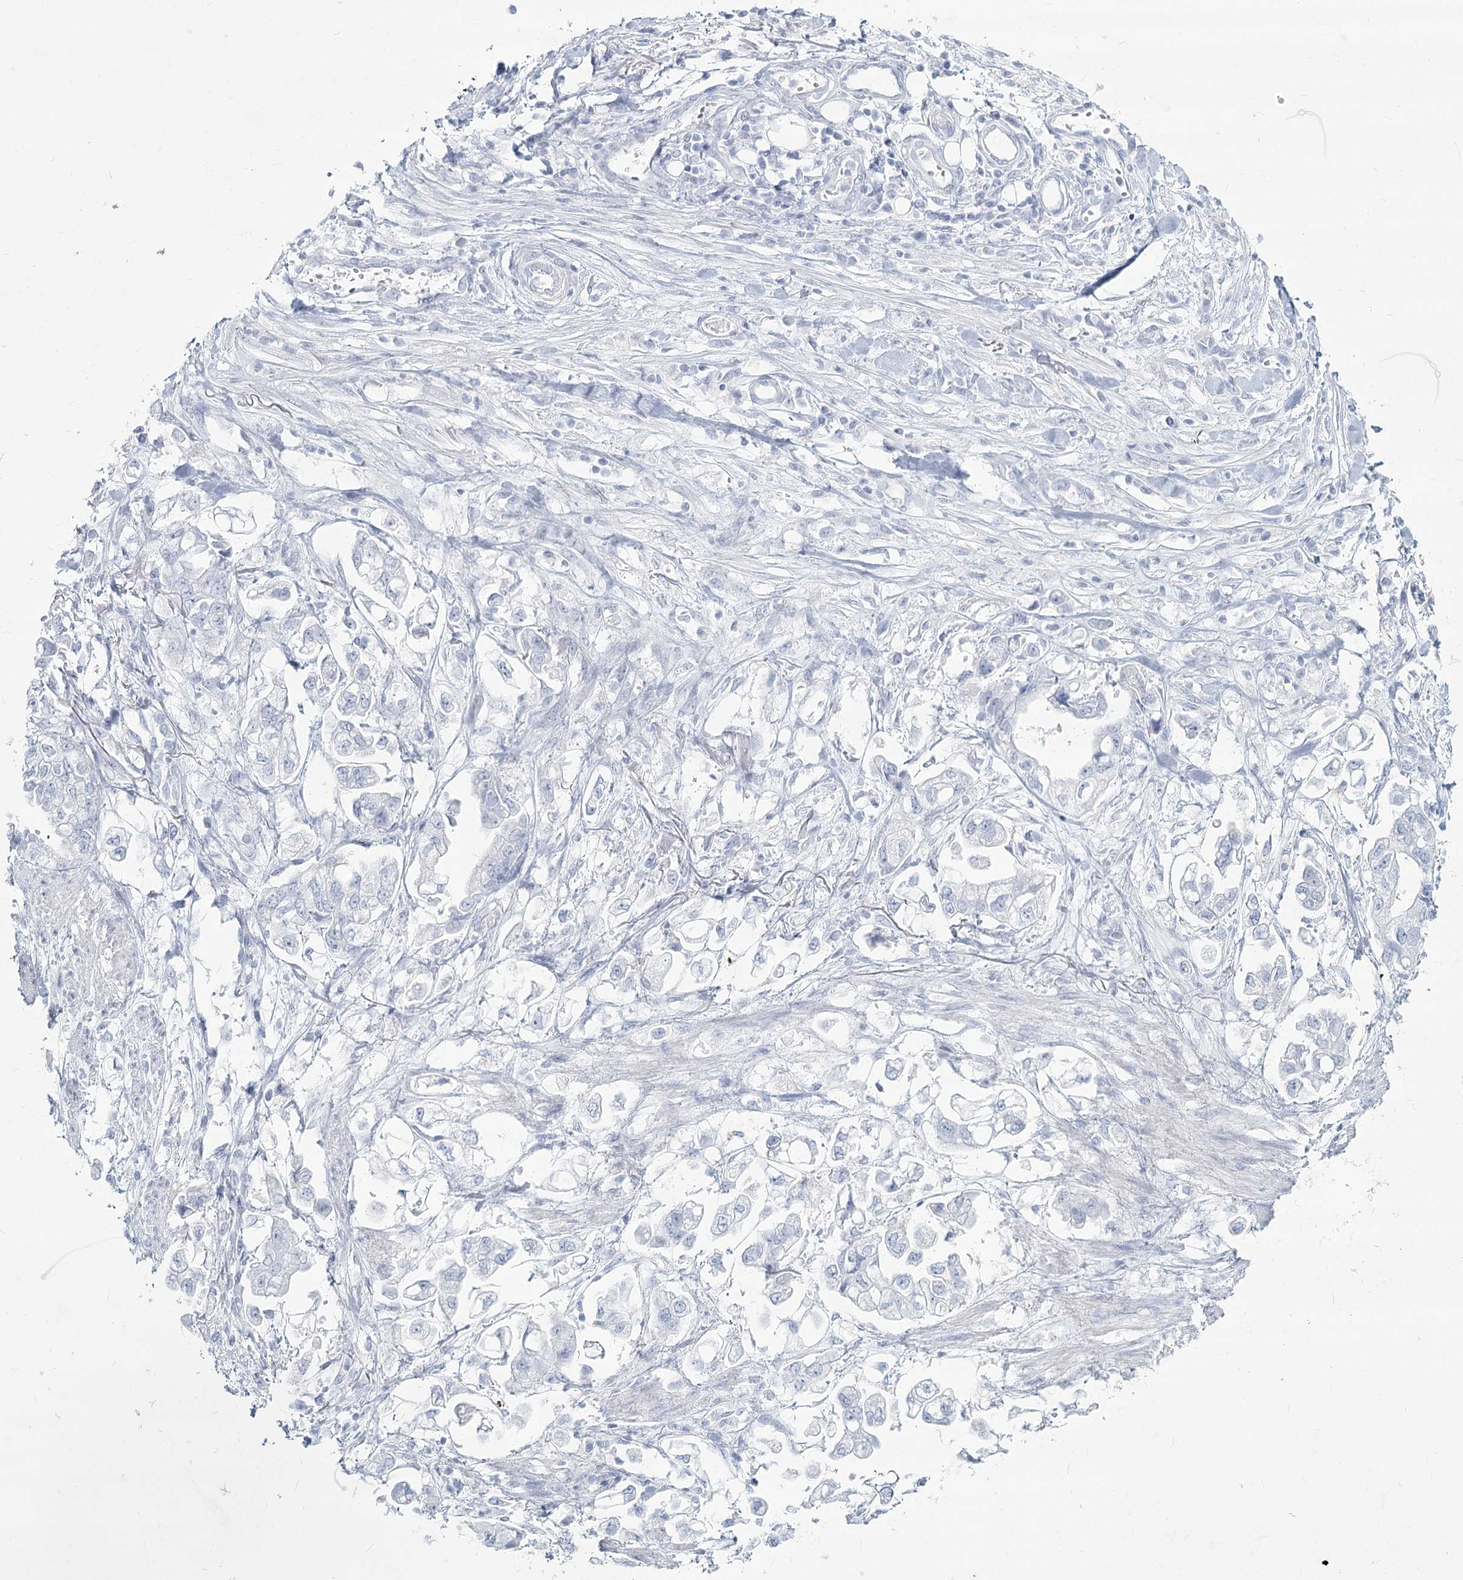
{"staining": {"intensity": "negative", "quantity": "none", "location": "none"}, "tissue": "stomach cancer", "cell_type": "Tumor cells", "image_type": "cancer", "snomed": [{"axis": "morphology", "description": "Adenocarcinoma, NOS"}, {"axis": "topography", "description": "Stomach"}], "caption": "Immunohistochemical staining of adenocarcinoma (stomach) displays no significant positivity in tumor cells.", "gene": "SLC6A19", "patient": {"sex": "male", "age": 62}}